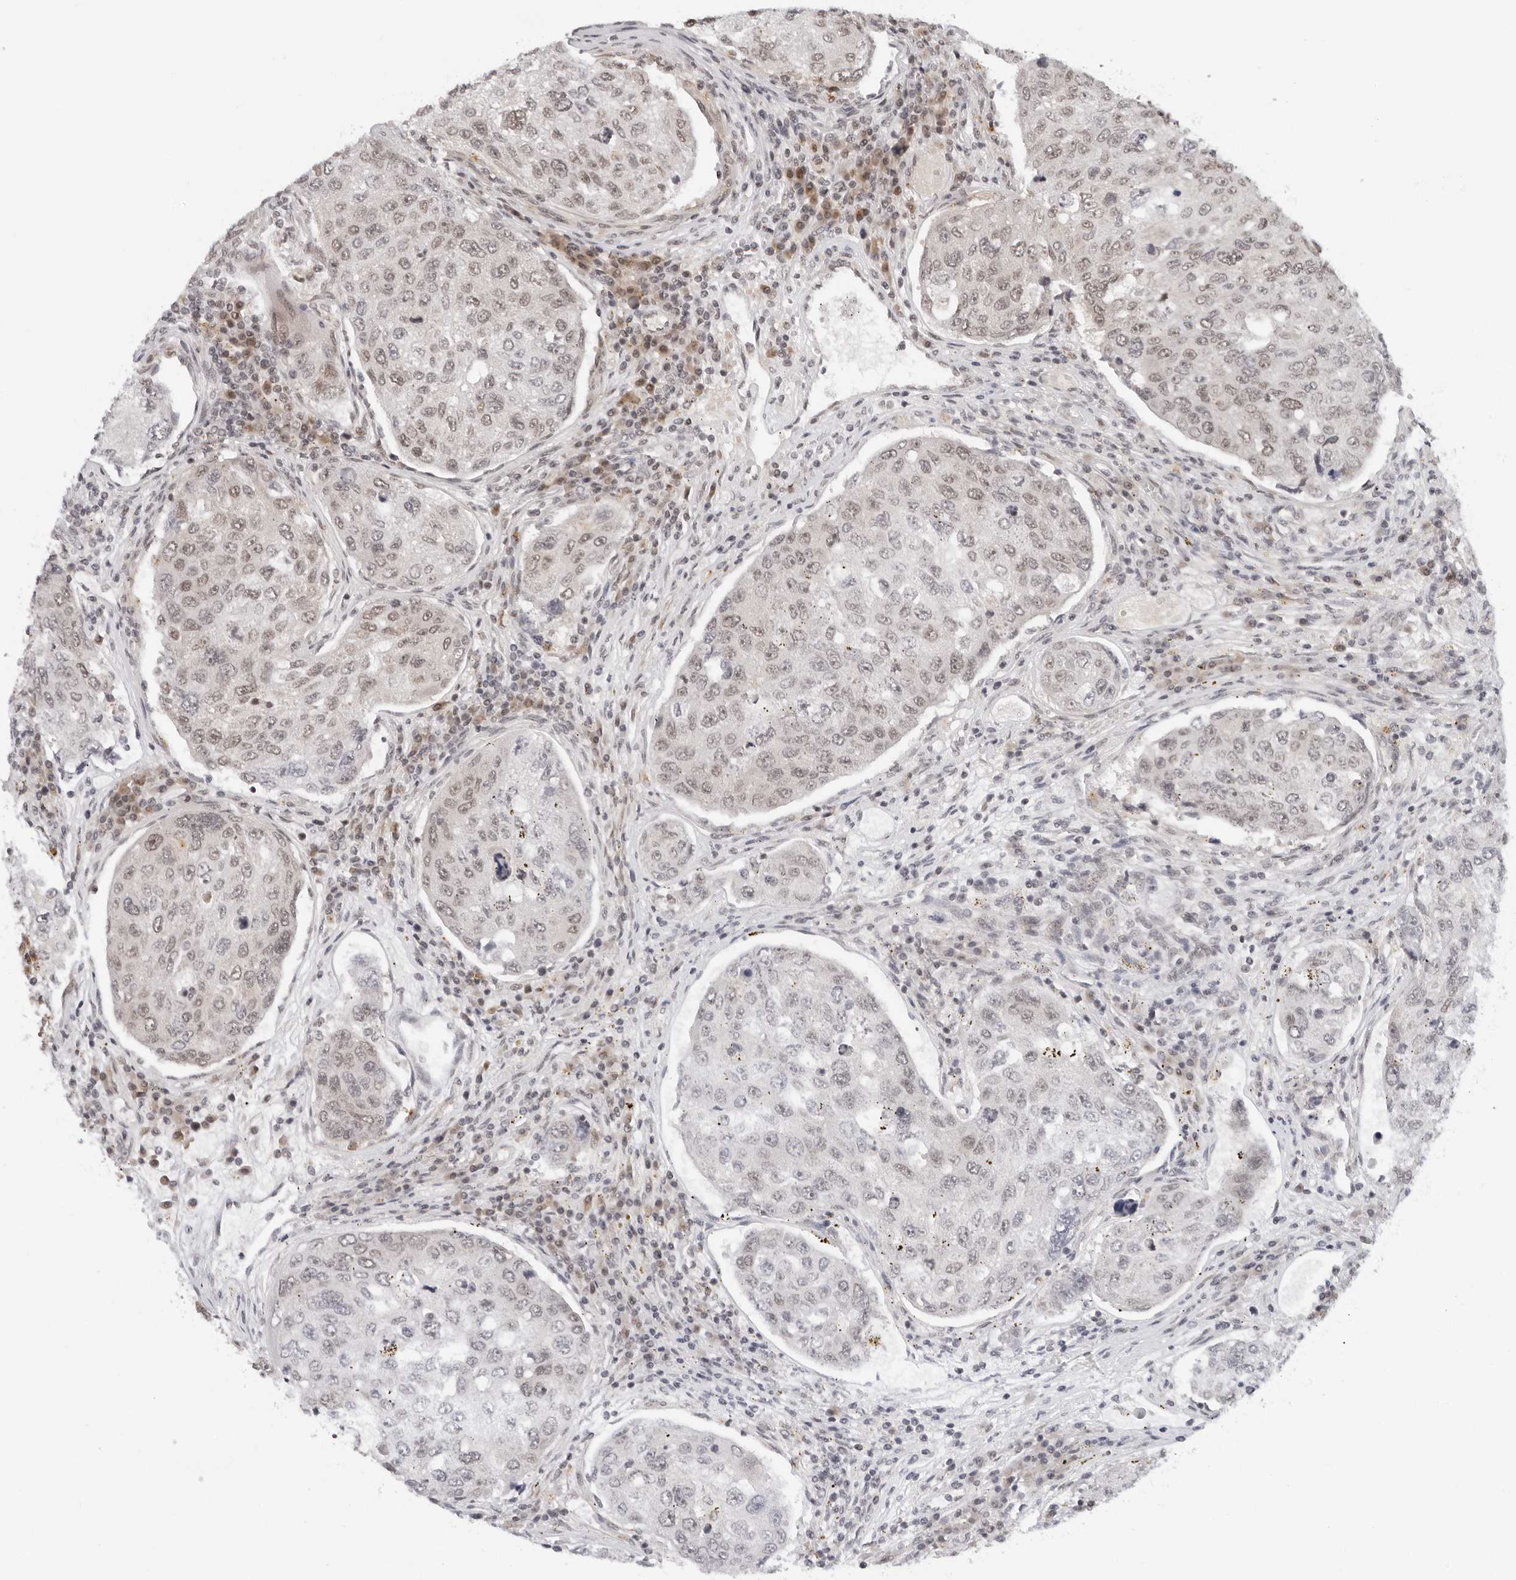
{"staining": {"intensity": "moderate", "quantity": "25%-75%", "location": "nuclear"}, "tissue": "urothelial cancer", "cell_type": "Tumor cells", "image_type": "cancer", "snomed": [{"axis": "morphology", "description": "Urothelial carcinoma, High grade"}, {"axis": "topography", "description": "Lymph node"}, {"axis": "topography", "description": "Urinary bladder"}], "caption": "DAB (3,3'-diaminobenzidine) immunohistochemical staining of human urothelial carcinoma (high-grade) shows moderate nuclear protein positivity in about 25%-75% of tumor cells. The staining was performed using DAB, with brown indicating positive protein expression. Nuclei are stained blue with hematoxylin.", "gene": "TOX4", "patient": {"sex": "male", "age": 51}}